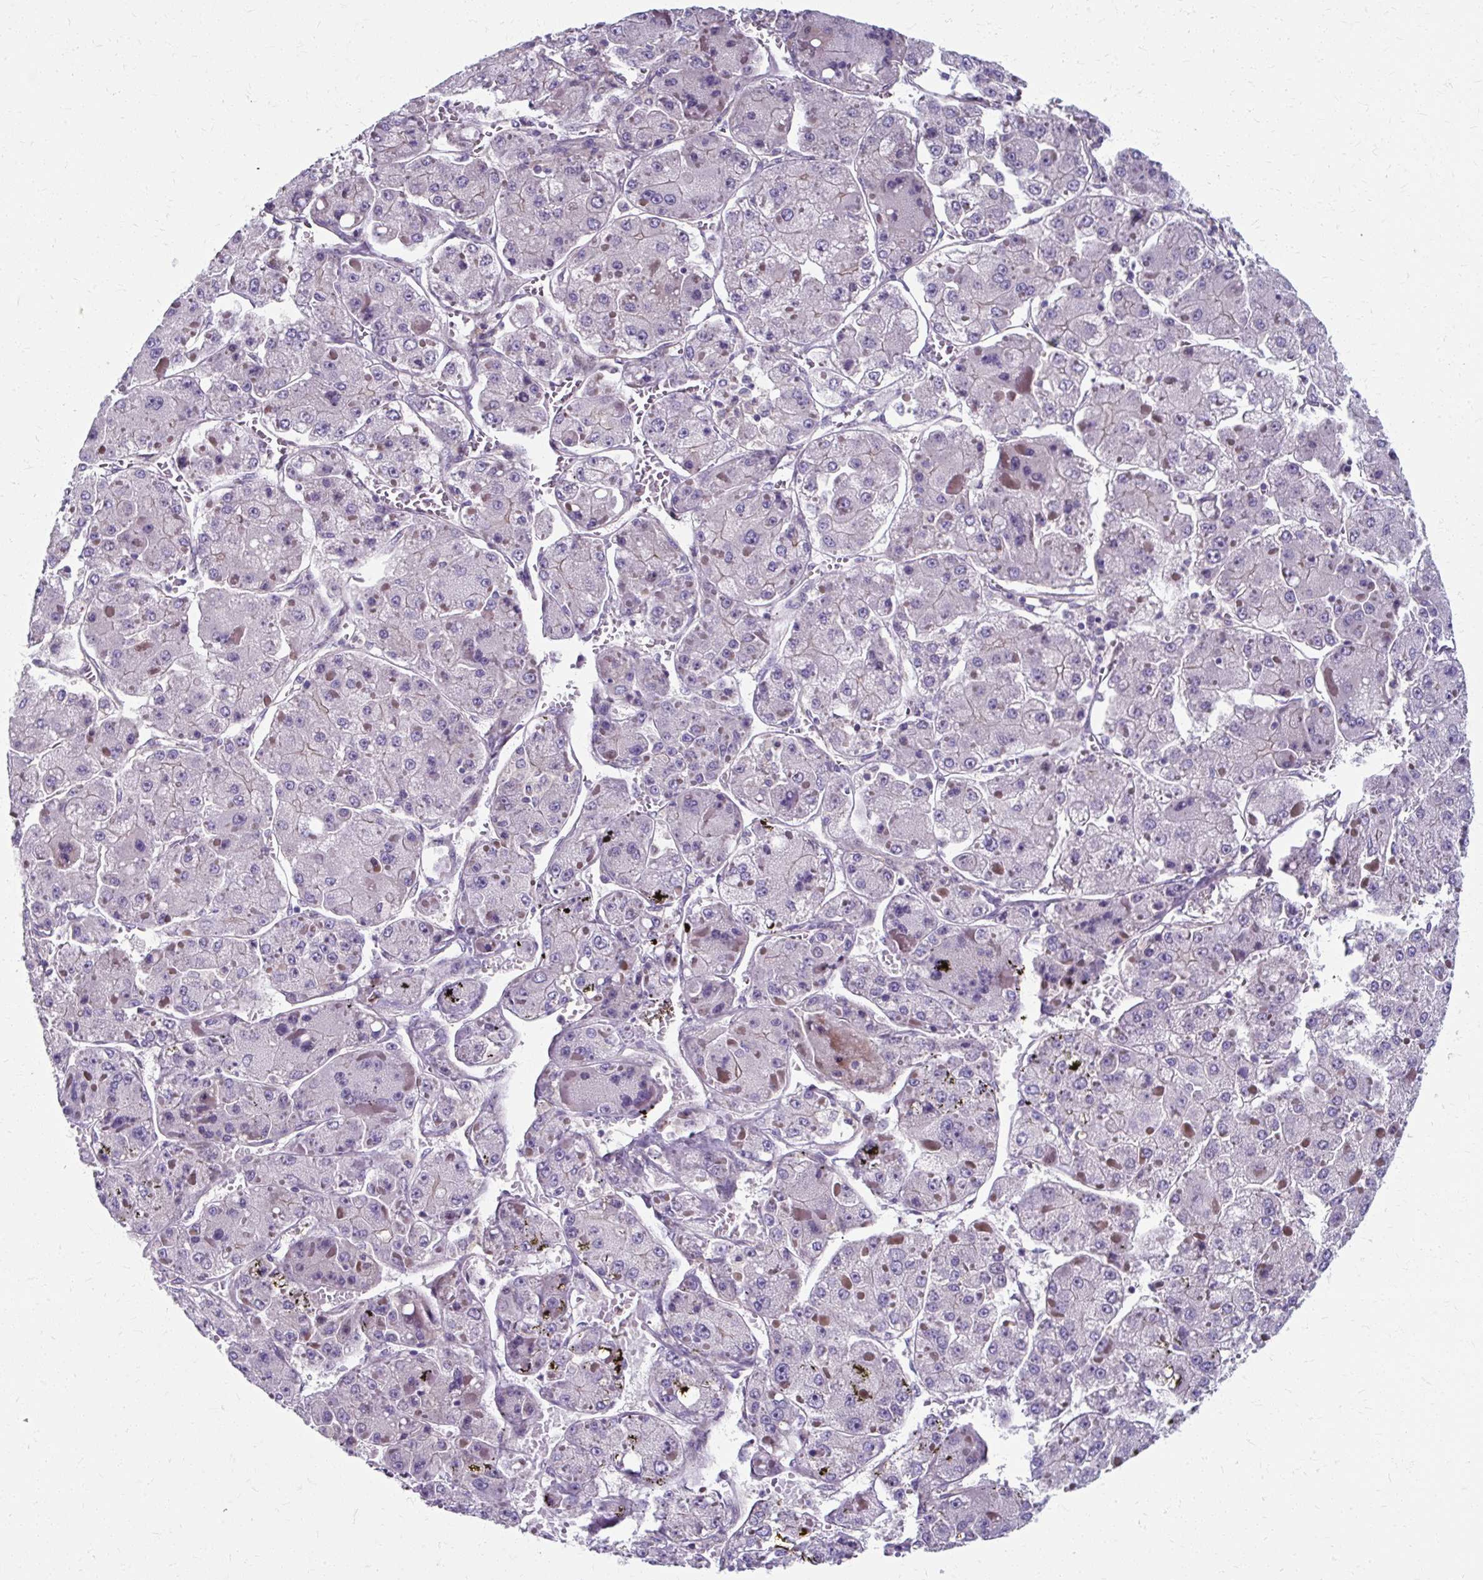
{"staining": {"intensity": "negative", "quantity": "none", "location": "none"}, "tissue": "liver cancer", "cell_type": "Tumor cells", "image_type": "cancer", "snomed": [{"axis": "morphology", "description": "Carcinoma, Hepatocellular, NOS"}, {"axis": "topography", "description": "Liver"}], "caption": "An immunohistochemistry micrograph of hepatocellular carcinoma (liver) is shown. There is no staining in tumor cells of hepatocellular carcinoma (liver).", "gene": "ZNF555", "patient": {"sex": "female", "age": 73}}